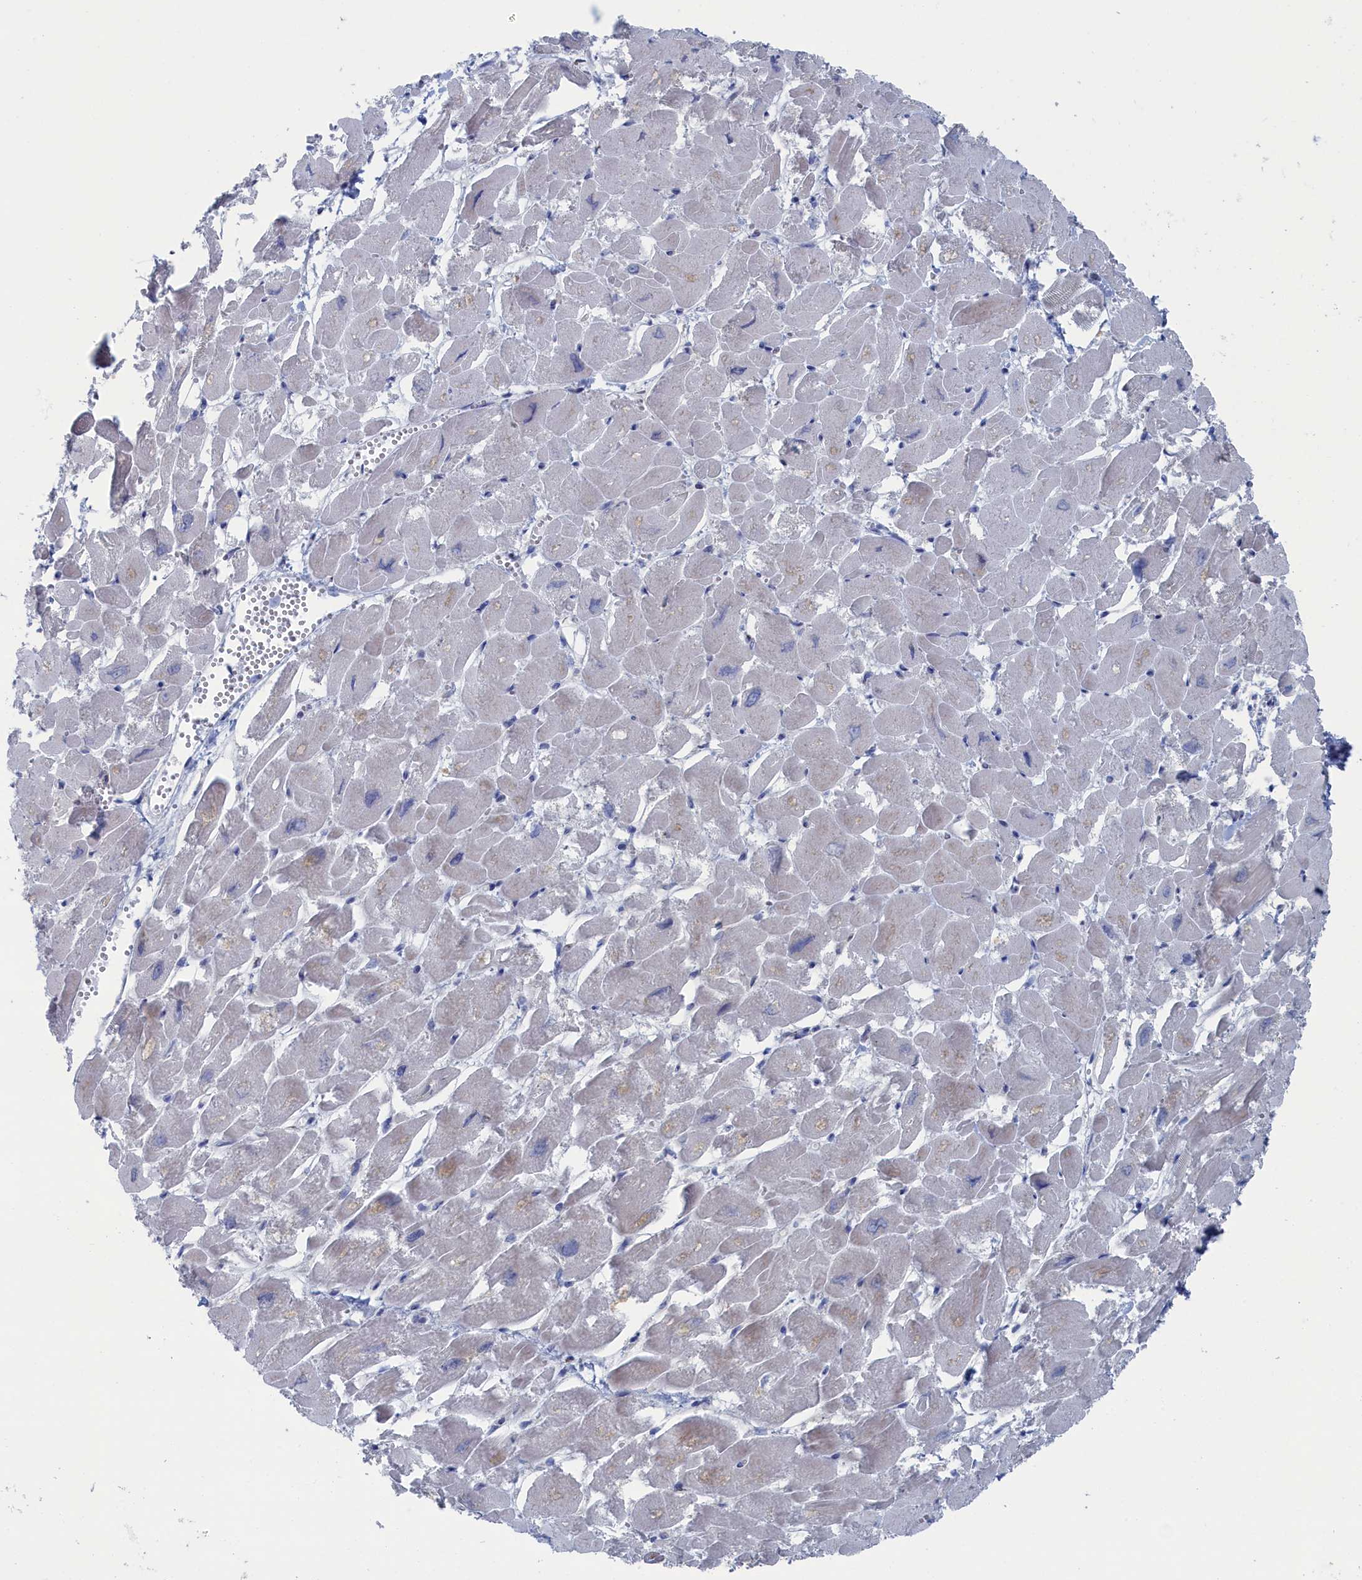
{"staining": {"intensity": "moderate", "quantity": "<25%", "location": "cytoplasmic/membranous"}, "tissue": "heart muscle", "cell_type": "Cardiomyocytes", "image_type": "normal", "snomed": [{"axis": "morphology", "description": "Normal tissue, NOS"}, {"axis": "topography", "description": "Heart"}], "caption": "Unremarkable heart muscle exhibits moderate cytoplasmic/membranous expression in approximately <25% of cardiomyocytes.", "gene": "IRX1", "patient": {"sex": "male", "age": 54}}